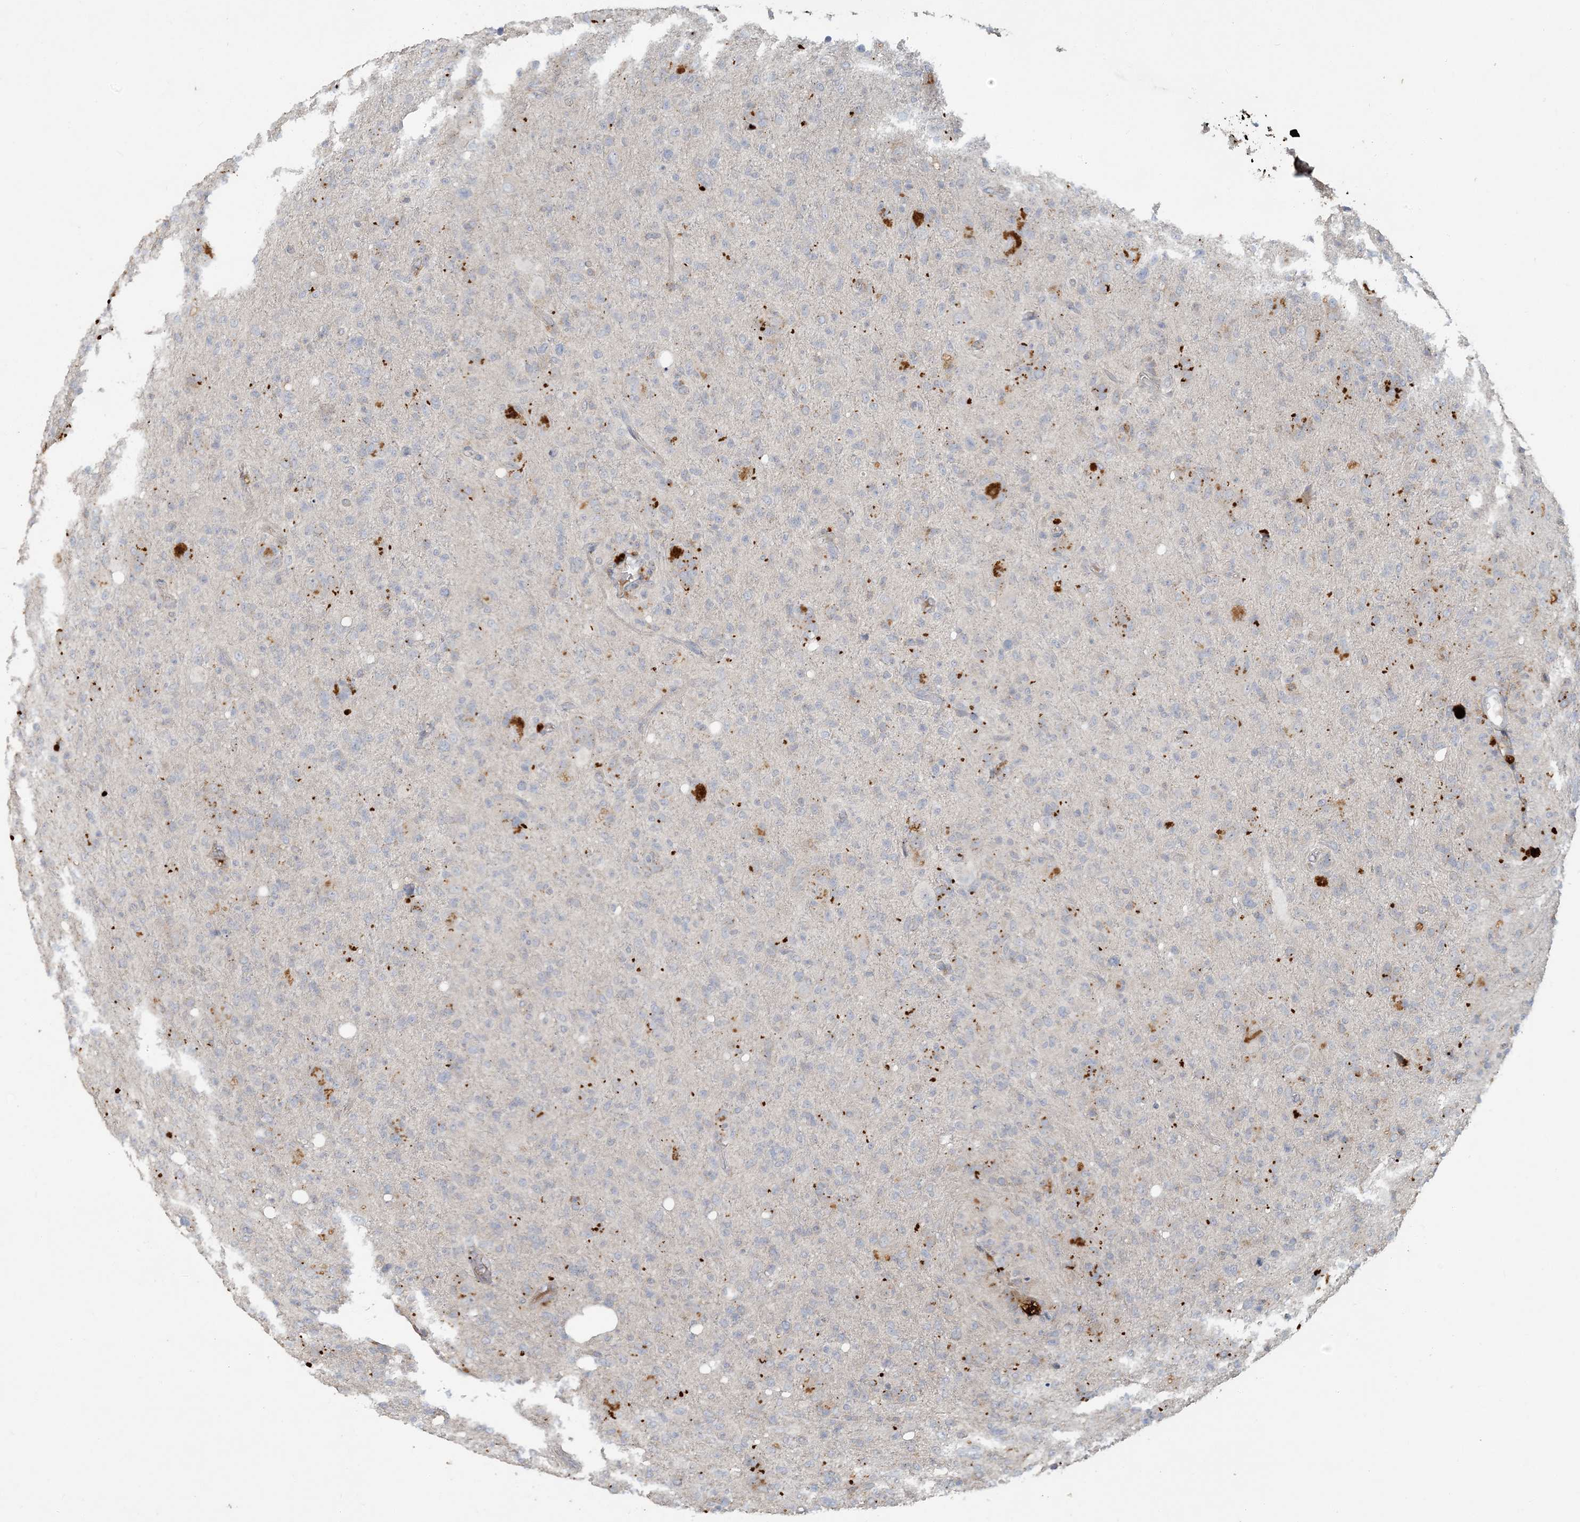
{"staining": {"intensity": "negative", "quantity": "none", "location": "none"}, "tissue": "glioma", "cell_type": "Tumor cells", "image_type": "cancer", "snomed": [{"axis": "morphology", "description": "Glioma, malignant, High grade"}, {"axis": "topography", "description": "Brain"}], "caption": "An IHC photomicrograph of glioma is shown. There is no staining in tumor cells of glioma.", "gene": "LTN1", "patient": {"sex": "female", "age": 57}}